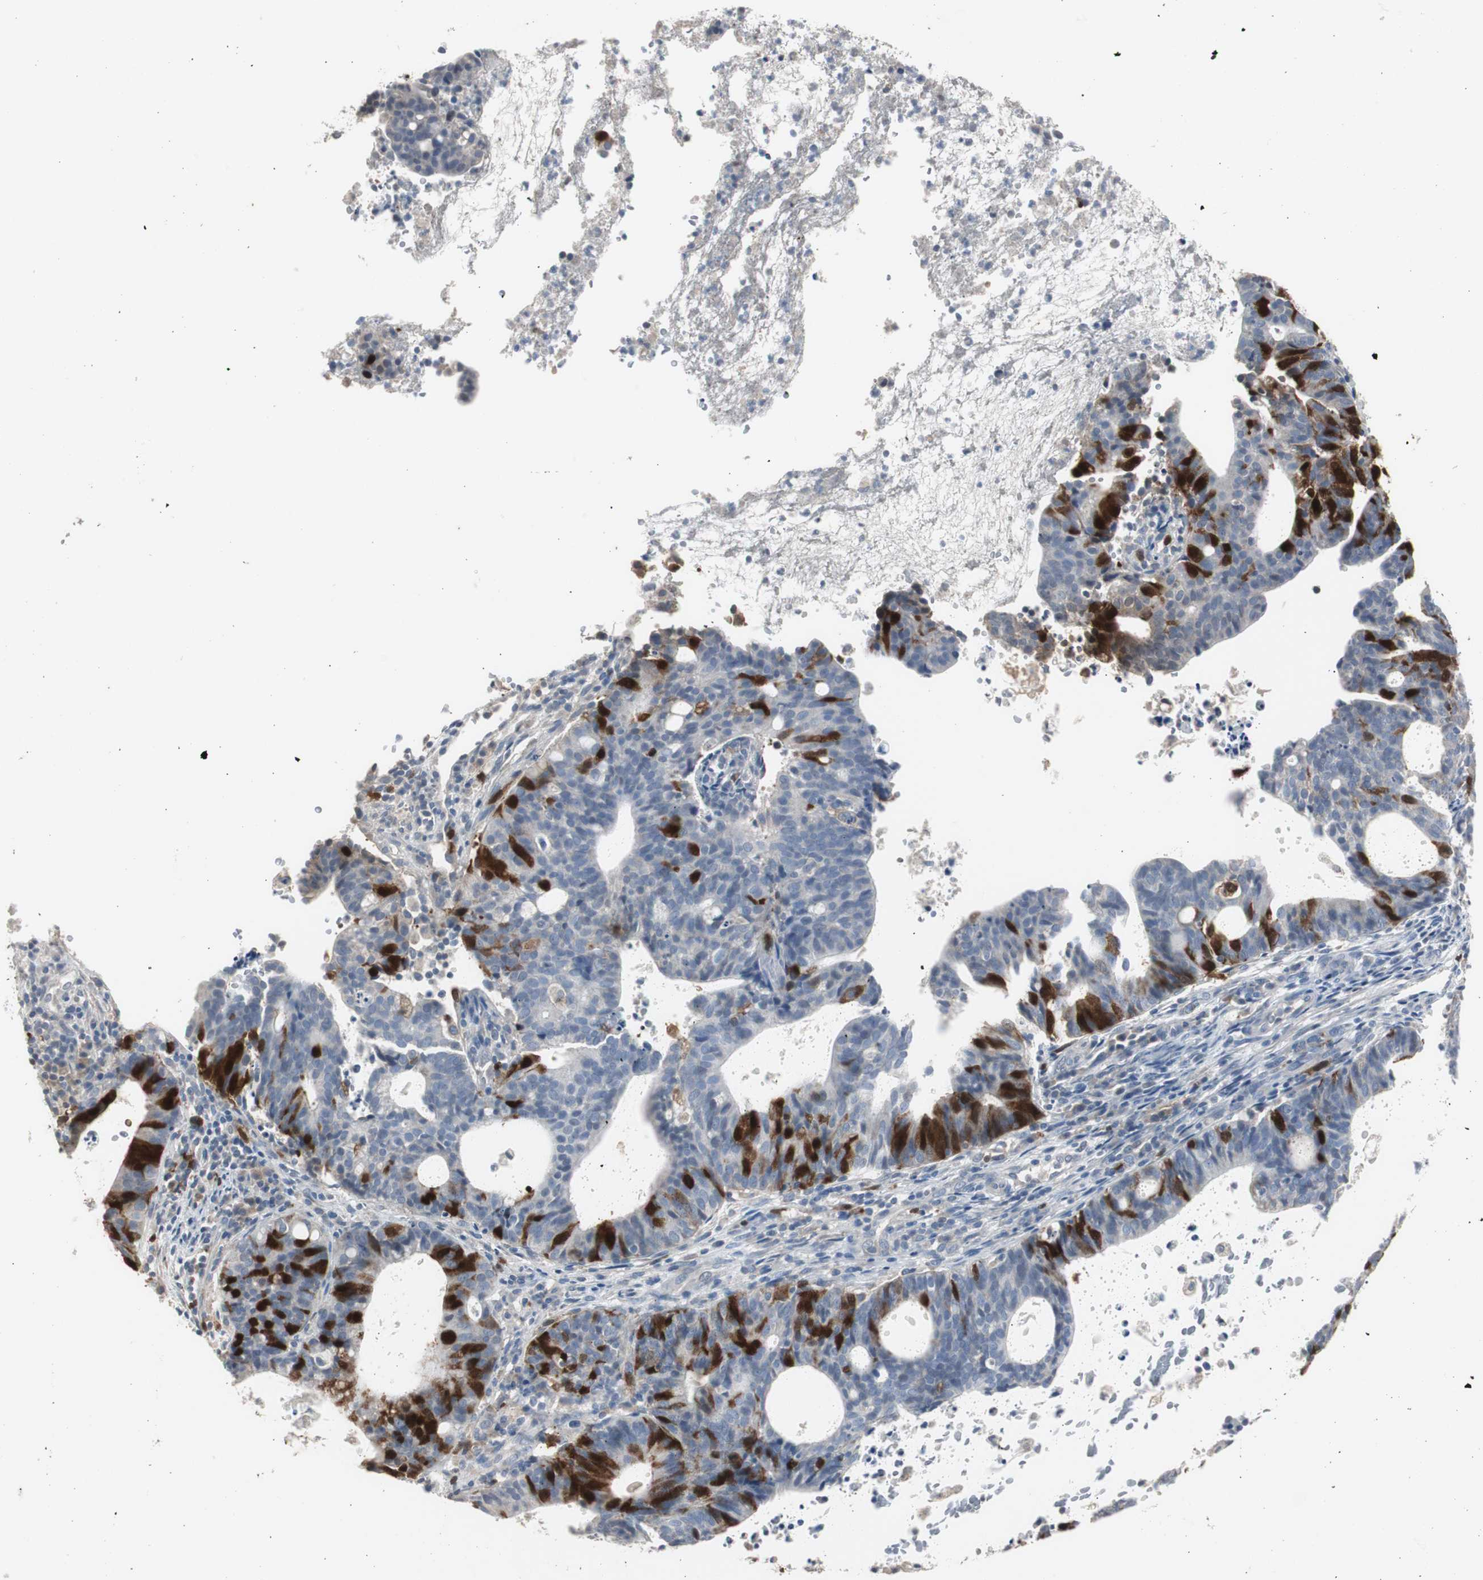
{"staining": {"intensity": "strong", "quantity": "<25%", "location": "cytoplasmic/membranous"}, "tissue": "endometrial cancer", "cell_type": "Tumor cells", "image_type": "cancer", "snomed": [{"axis": "morphology", "description": "Adenocarcinoma, NOS"}, {"axis": "topography", "description": "Uterus"}], "caption": "Strong cytoplasmic/membranous expression for a protein is appreciated in about <25% of tumor cells of endometrial adenocarcinoma using immunohistochemistry.", "gene": "TK1", "patient": {"sex": "female", "age": 83}}